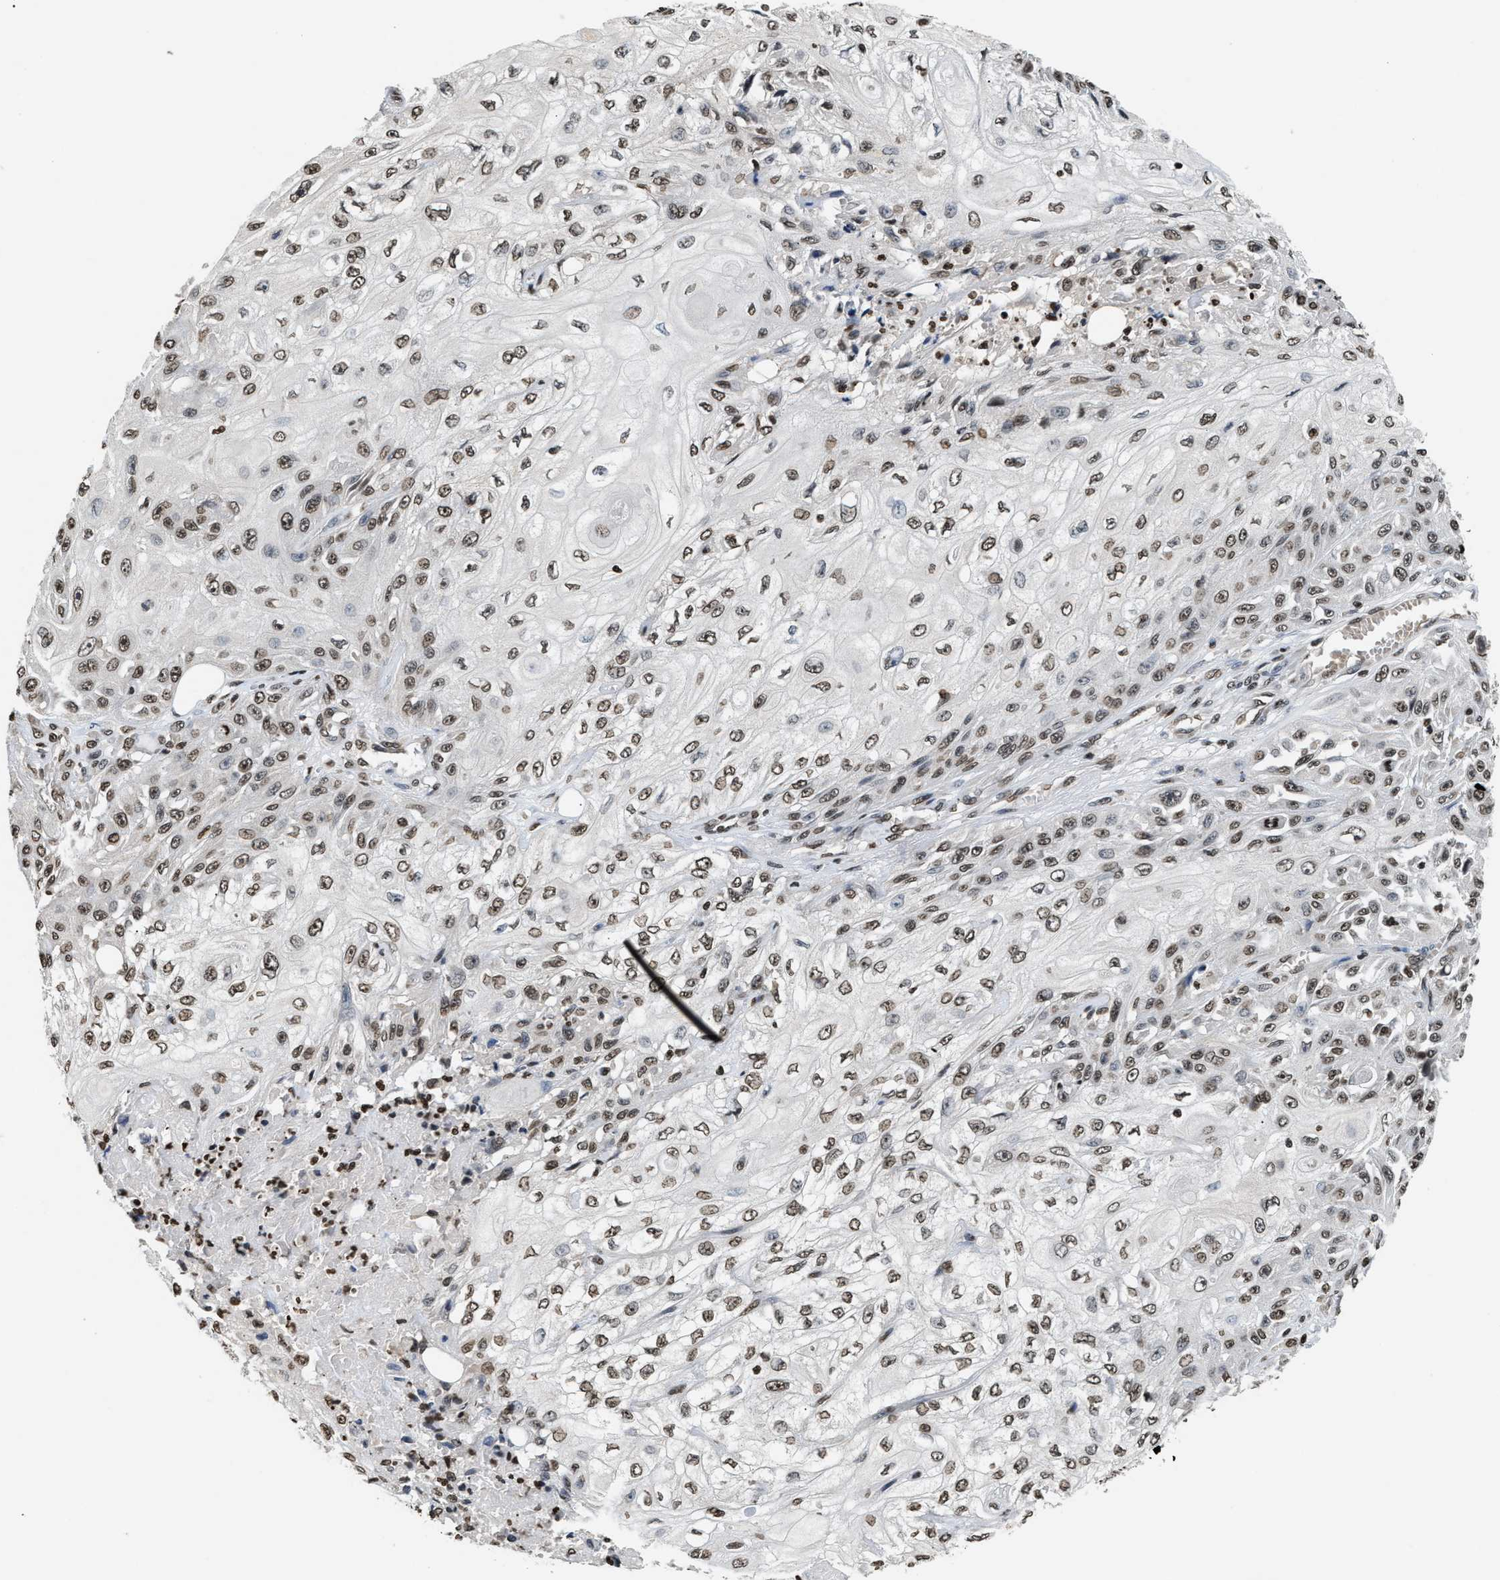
{"staining": {"intensity": "weak", "quantity": ">75%", "location": "nuclear"}, "tissue": "skin cancer", "cell_type": "Tumor cells", "image_type": "cancer", "snomed": [{"axis": "morphology", "description": "Squamous cell carcinoma, NOS"}, {"axis": "morphology", "description": "Squamous cell carcinoma, metastatic, NOS"}, {"axis": "topography", "description": "Skin"}, {"axis": "topography", "description": "Lymph node"}], "caption": "High-power microscopy captured an immunohistochemistry (IHC) photomicrograph of metastatic squamous cell carcinoma (skin), revealing weak nuclear positivity in approximately >75% of tumor cells.", "gene": "DNASE1L3", "patient": {"sex": "male", "age": 75}}